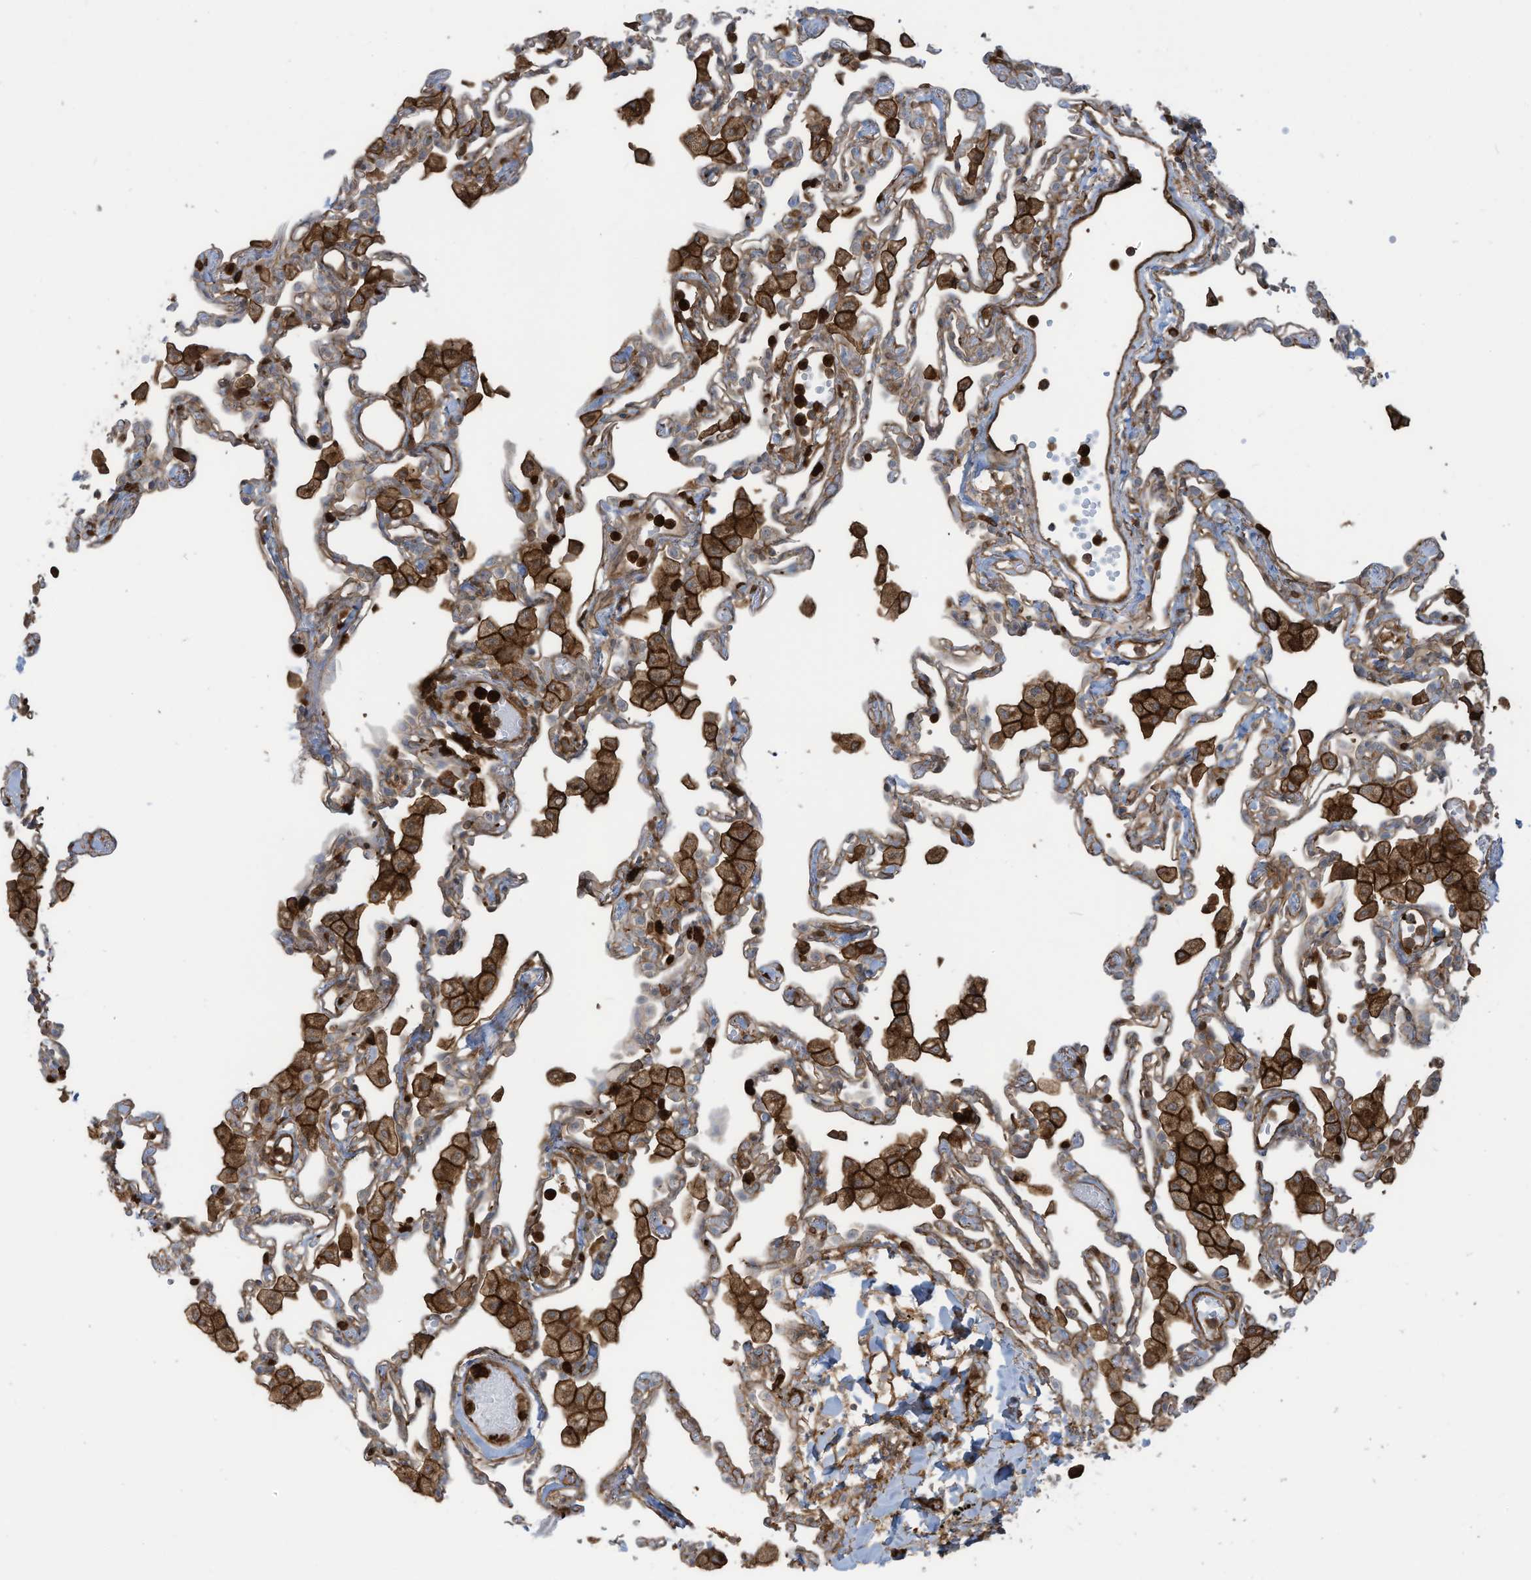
{"staining": {"intensity": "weak", "quantity": "25%-75%", "location": "cytoplasmic/membranous"}, "tissue": "lung", "cell_type": "Alveolar cells", "image_type": "normal", "snomed": [{"axis": "morphology", "description": "Normal tissue, NOS"}, {"axis": "topography", "description": "Bronchus"}, {"axis": "topography", "description": "Lung"}], "caption": "This photomicrograph shows IHC staining of normal human lung, with low weak cytoplasmic/membranous expression in about 25%-75% of alveolar cells.", "gene": "SLC9A2", "patient": {"sex": "female", "age": 49}}